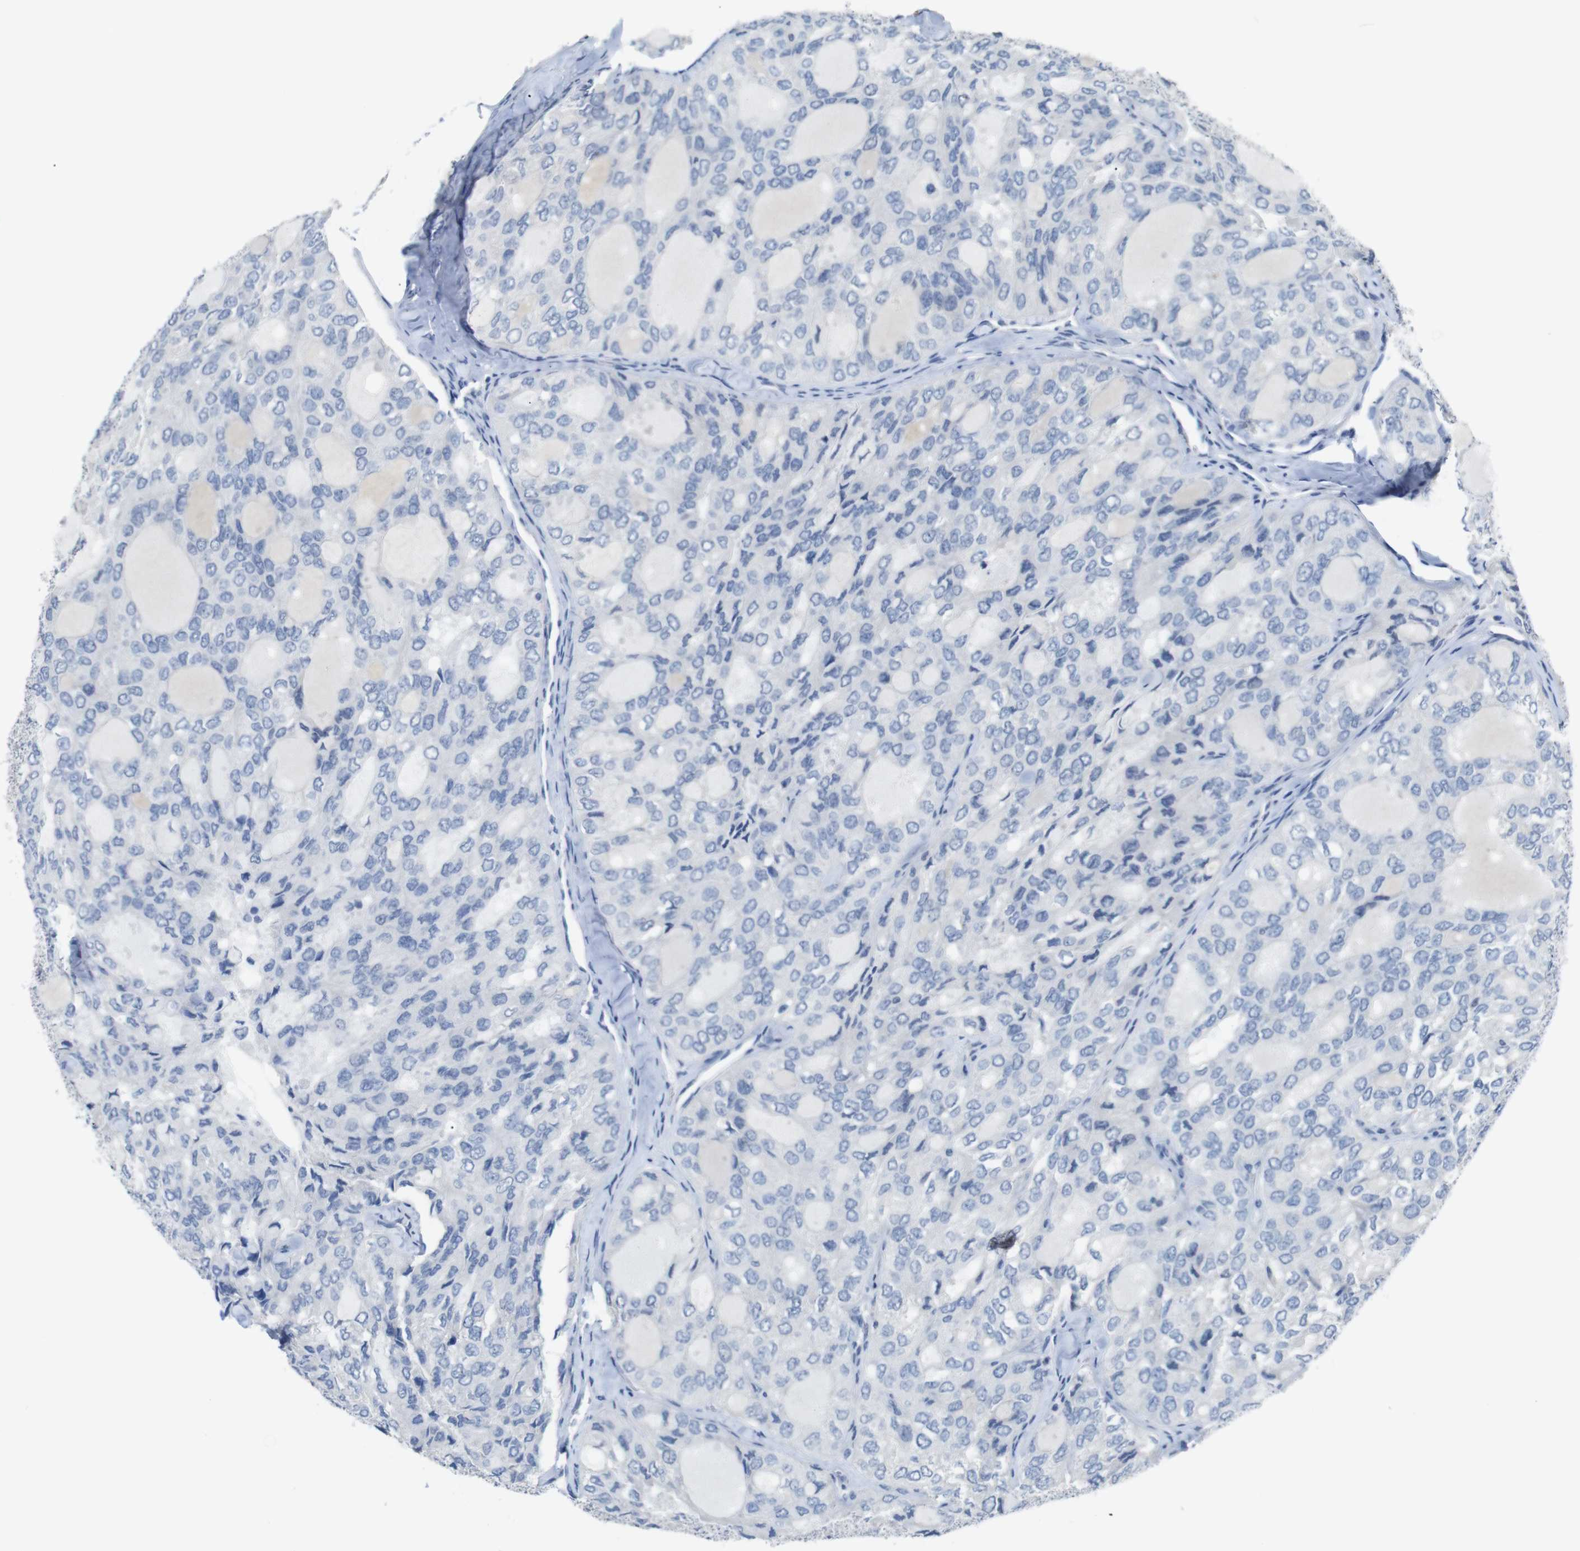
{"staining": {"intensity": "negative", "quantity": "none", "location": "none"}, "tissue": "thyroid cancer", "cell_type": "Tumor cells", "image_type": "cancer", "snomed": [{"axis": "morphology", "description": "Follicular adenoma carcinoma, NOS"}, {"axis": "topography", "description": "Thyroid gland"}], "caption": "Immunohistochemistry of thyroid cancer (follicular adenoma carcinoma) exhibits no expression in tumor cells.", "gene": "CHRM5", "patient": {"sex": "male", "age": 75}}